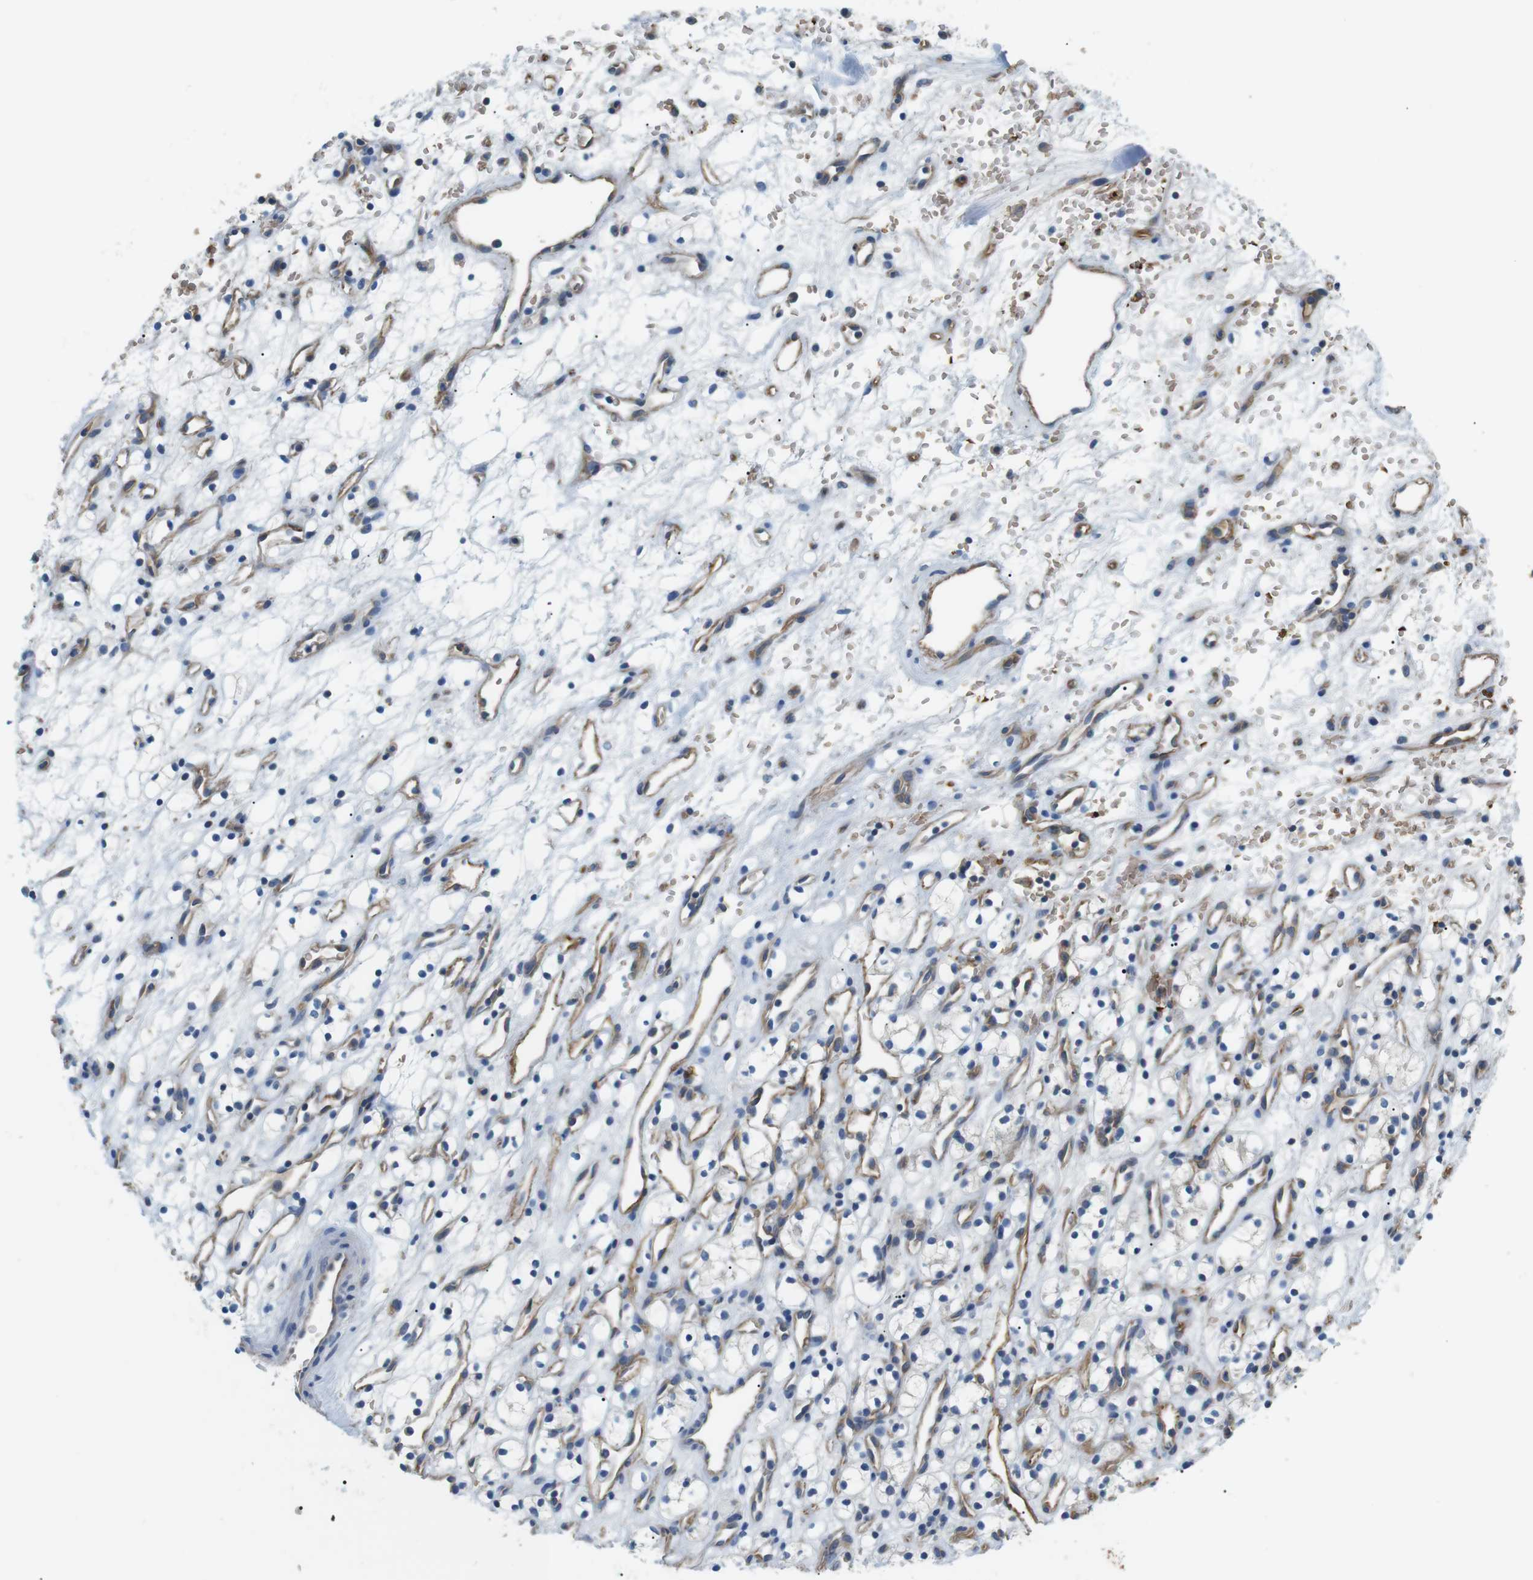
{"staining": {"intensity": "negative", "quantity": "none", "location": "none"}, "tissue": "renal cancer", "cell_type": "Tumor cells", "image_type": "cancer", "snomed": [{"axis": "morphology", "description": "Adenocarcinoma, NOS"}, {"axis": "topography", "description": "Kidney"}], "caption": "High magnification brightfield microscopy of renal cancer (adenocarcinoma) stained with DAB (3,3'-diaminobenzidine) (brown) and counterstained with hematoxylin (blue): tumor cells show no significant staining.", "gene": "ADCY10", "patient": {"sex": "female", "age": 60}}